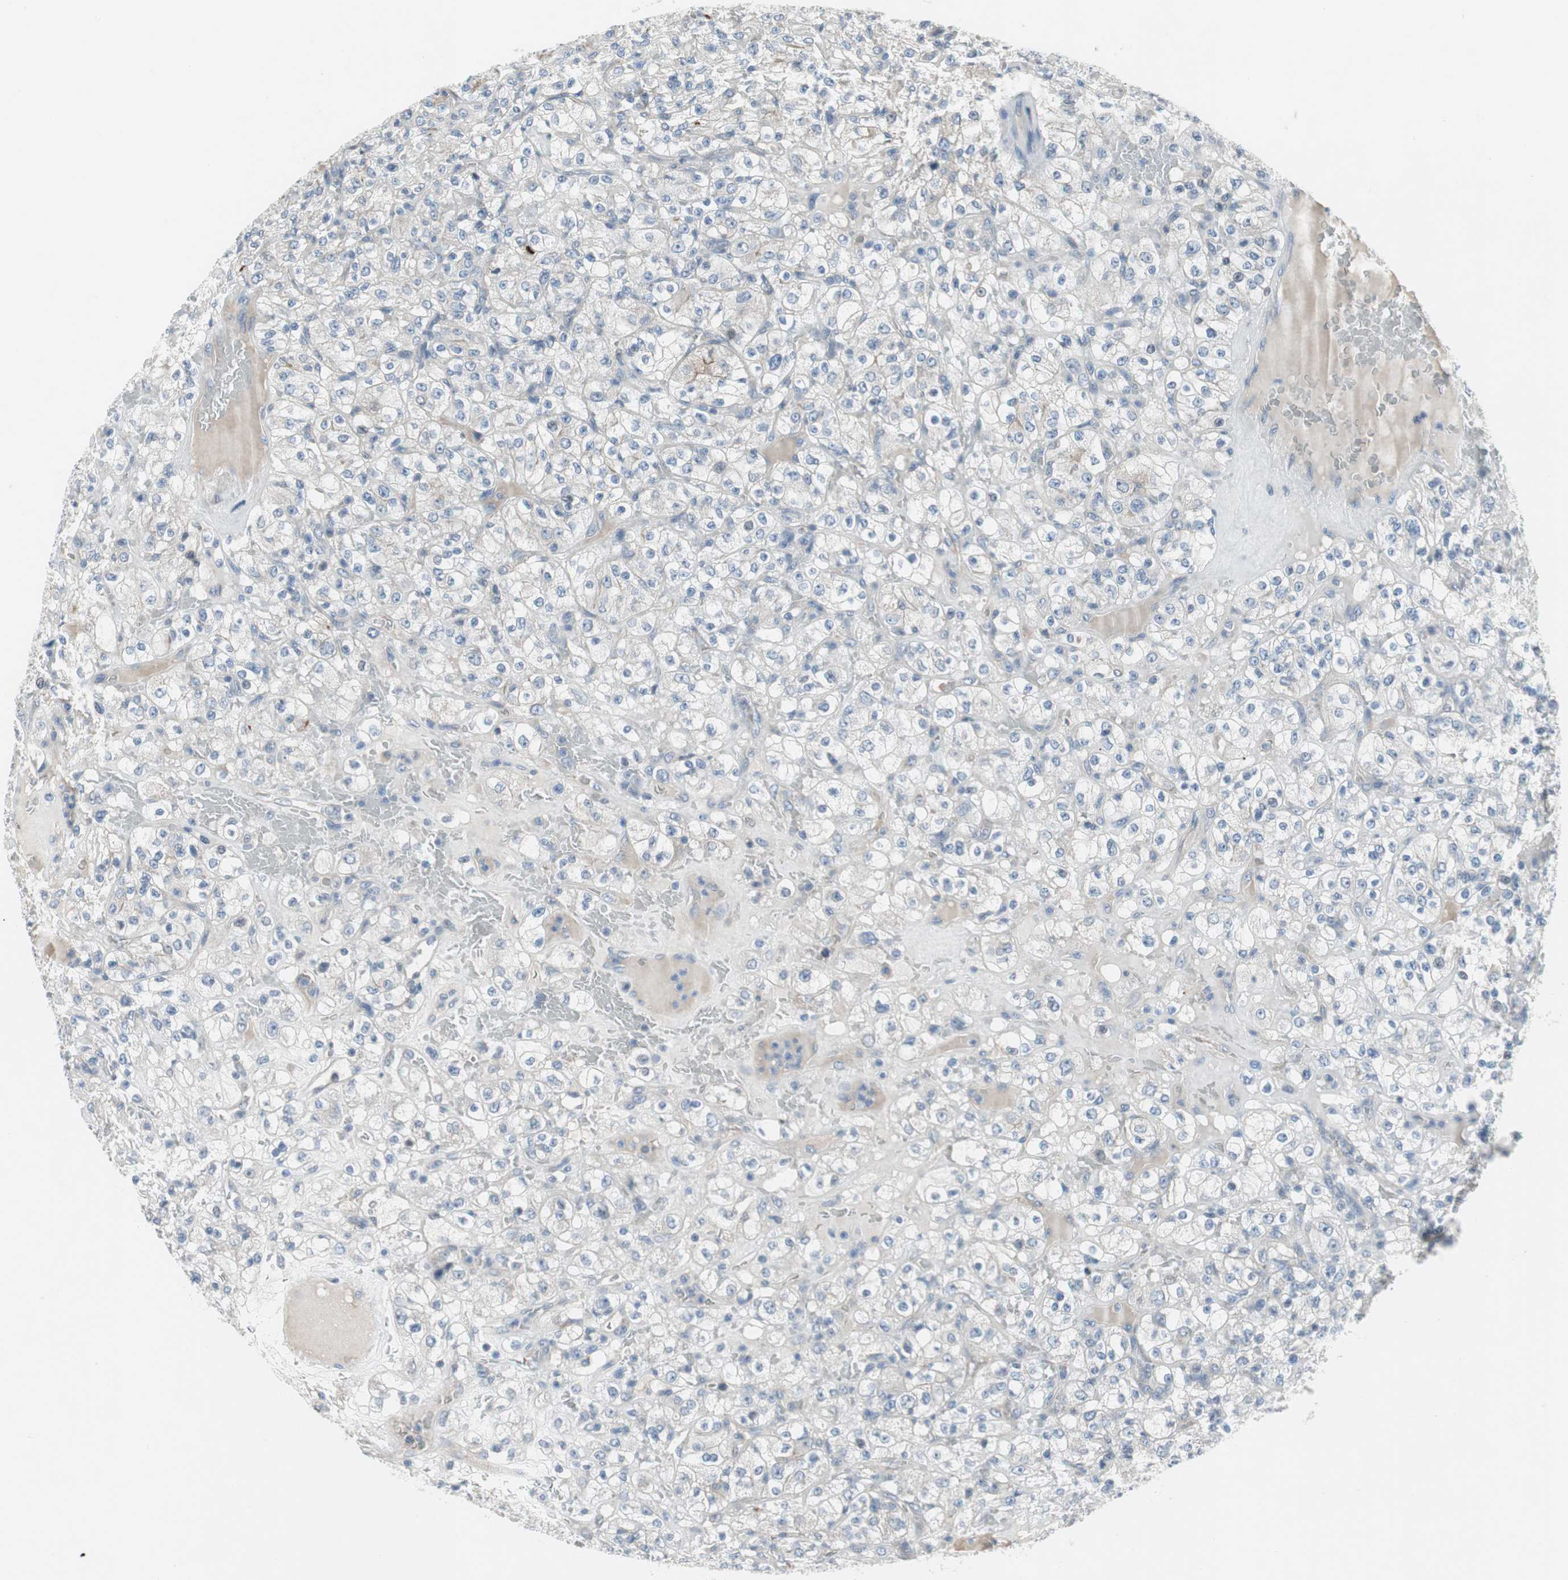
{"staining": {"intensity": "negative", "quantity": "none", "location": "none"}, "tissue": "renal cancer", "cell_type": "Tumor cells", "image_type": "cancer", "snomed": [{"axis": "morphology", "description": "Normal tissue, NOS"}, {"axis": "morphology", "description": "Adenocarcinoma, NOS"}, {"axis": "topography", "description": "Kidney"}], "caption": "DAB immunohistochemical staining of human renal cancer reveals no significant positivity in tumor cells.", "gene": "PIGR", "patient": {"sex": "female", "age": 72}}